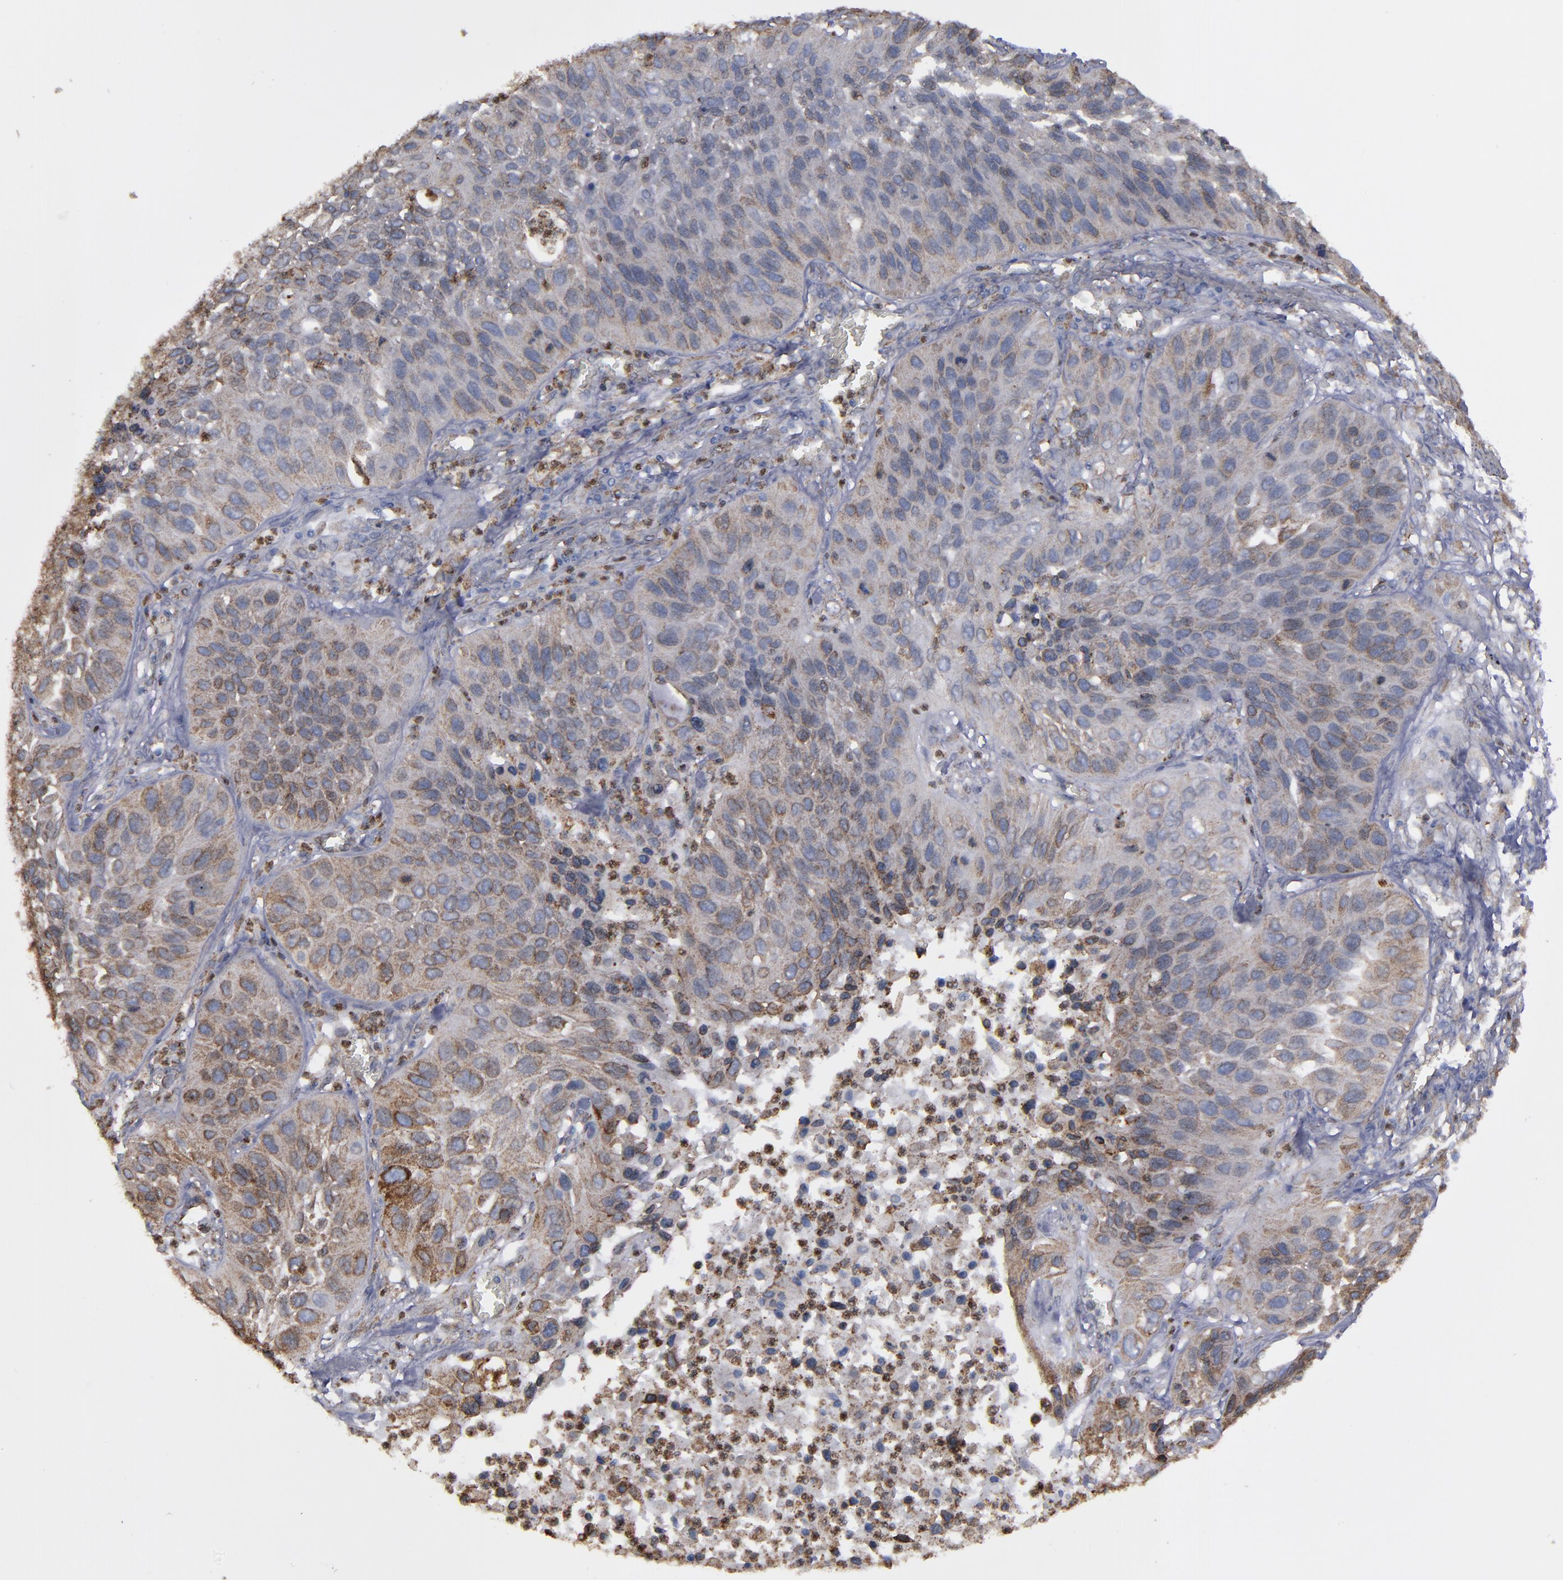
{"staining": {"intensity": "weak", "quantity": "25%-75%", "location": "cytoplasmic/membranous"}, "tissue": "lung cancer", "cell_type": "Tumor cells", "image_type": "cancer", "snomed": [{"axis": "morphology", "description": "Squamous cell carcinoma, NOS"}, {"axis": "topography", "description": "Lung"}], "caption": "Approximately 25%-75% of tumor cells in human lung cancer display weak cytoplasmic/membranous protein positivity as visualized by brown immunohistochemical staining.", "gene": "ERLIN2", "patient": {"sex": "female", "age": 76}}